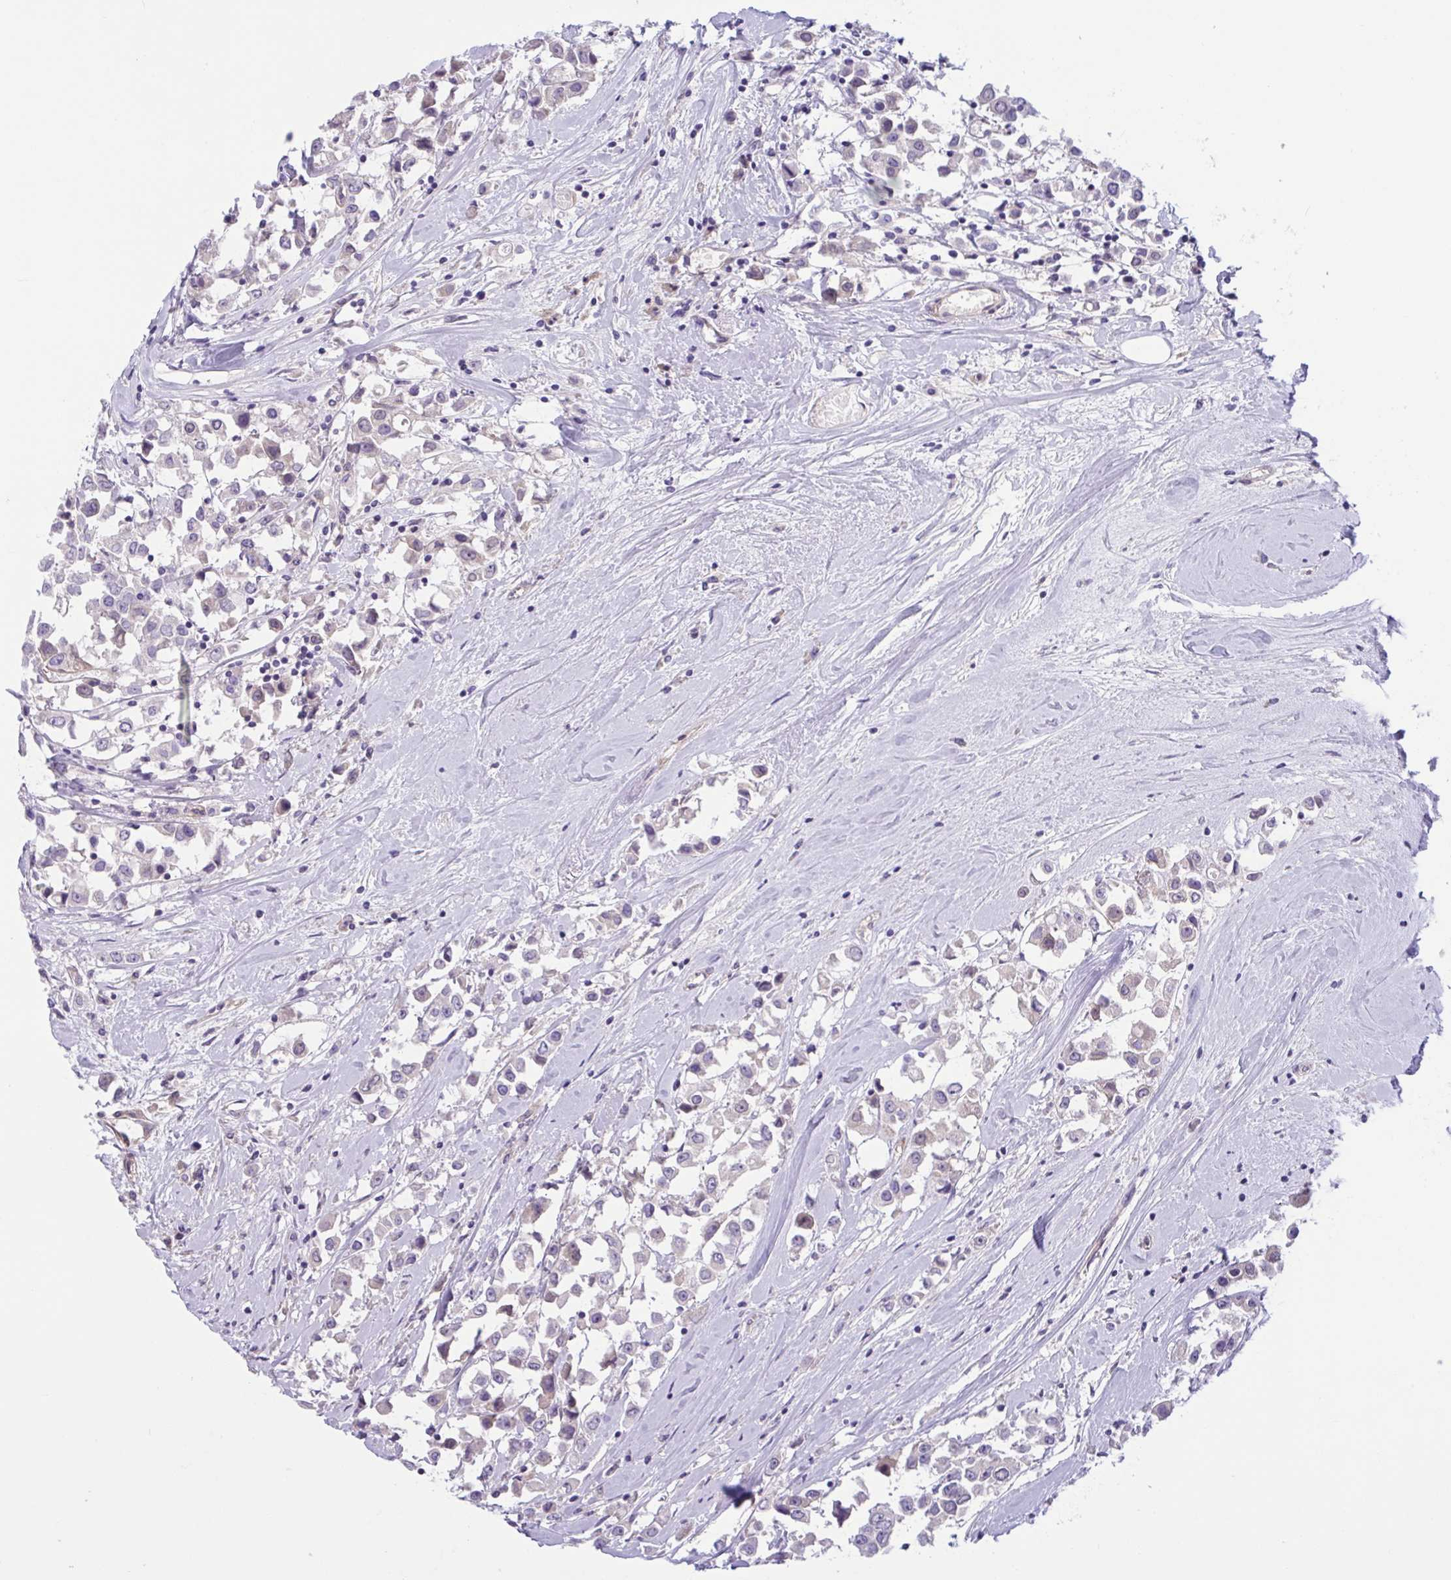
{"staining": {"intensity": "negative", "quantity": "none", "location": "none"}, "tissue": "breast cancer", "cell_type": "Tumor cells", "image_type": "cancer", "snomed": [{"axis": "morphology", "description": "Duct carcinoma"}, {"axis": "topography", "description": "Breast"}], "caption": "IHC micrograph of breast intraductal carcinoma stained for a protein (brown), which shows no positivity in tumor cells.", "gene": "TTC7B", "patient": {"sex": "female", "age": 61}}